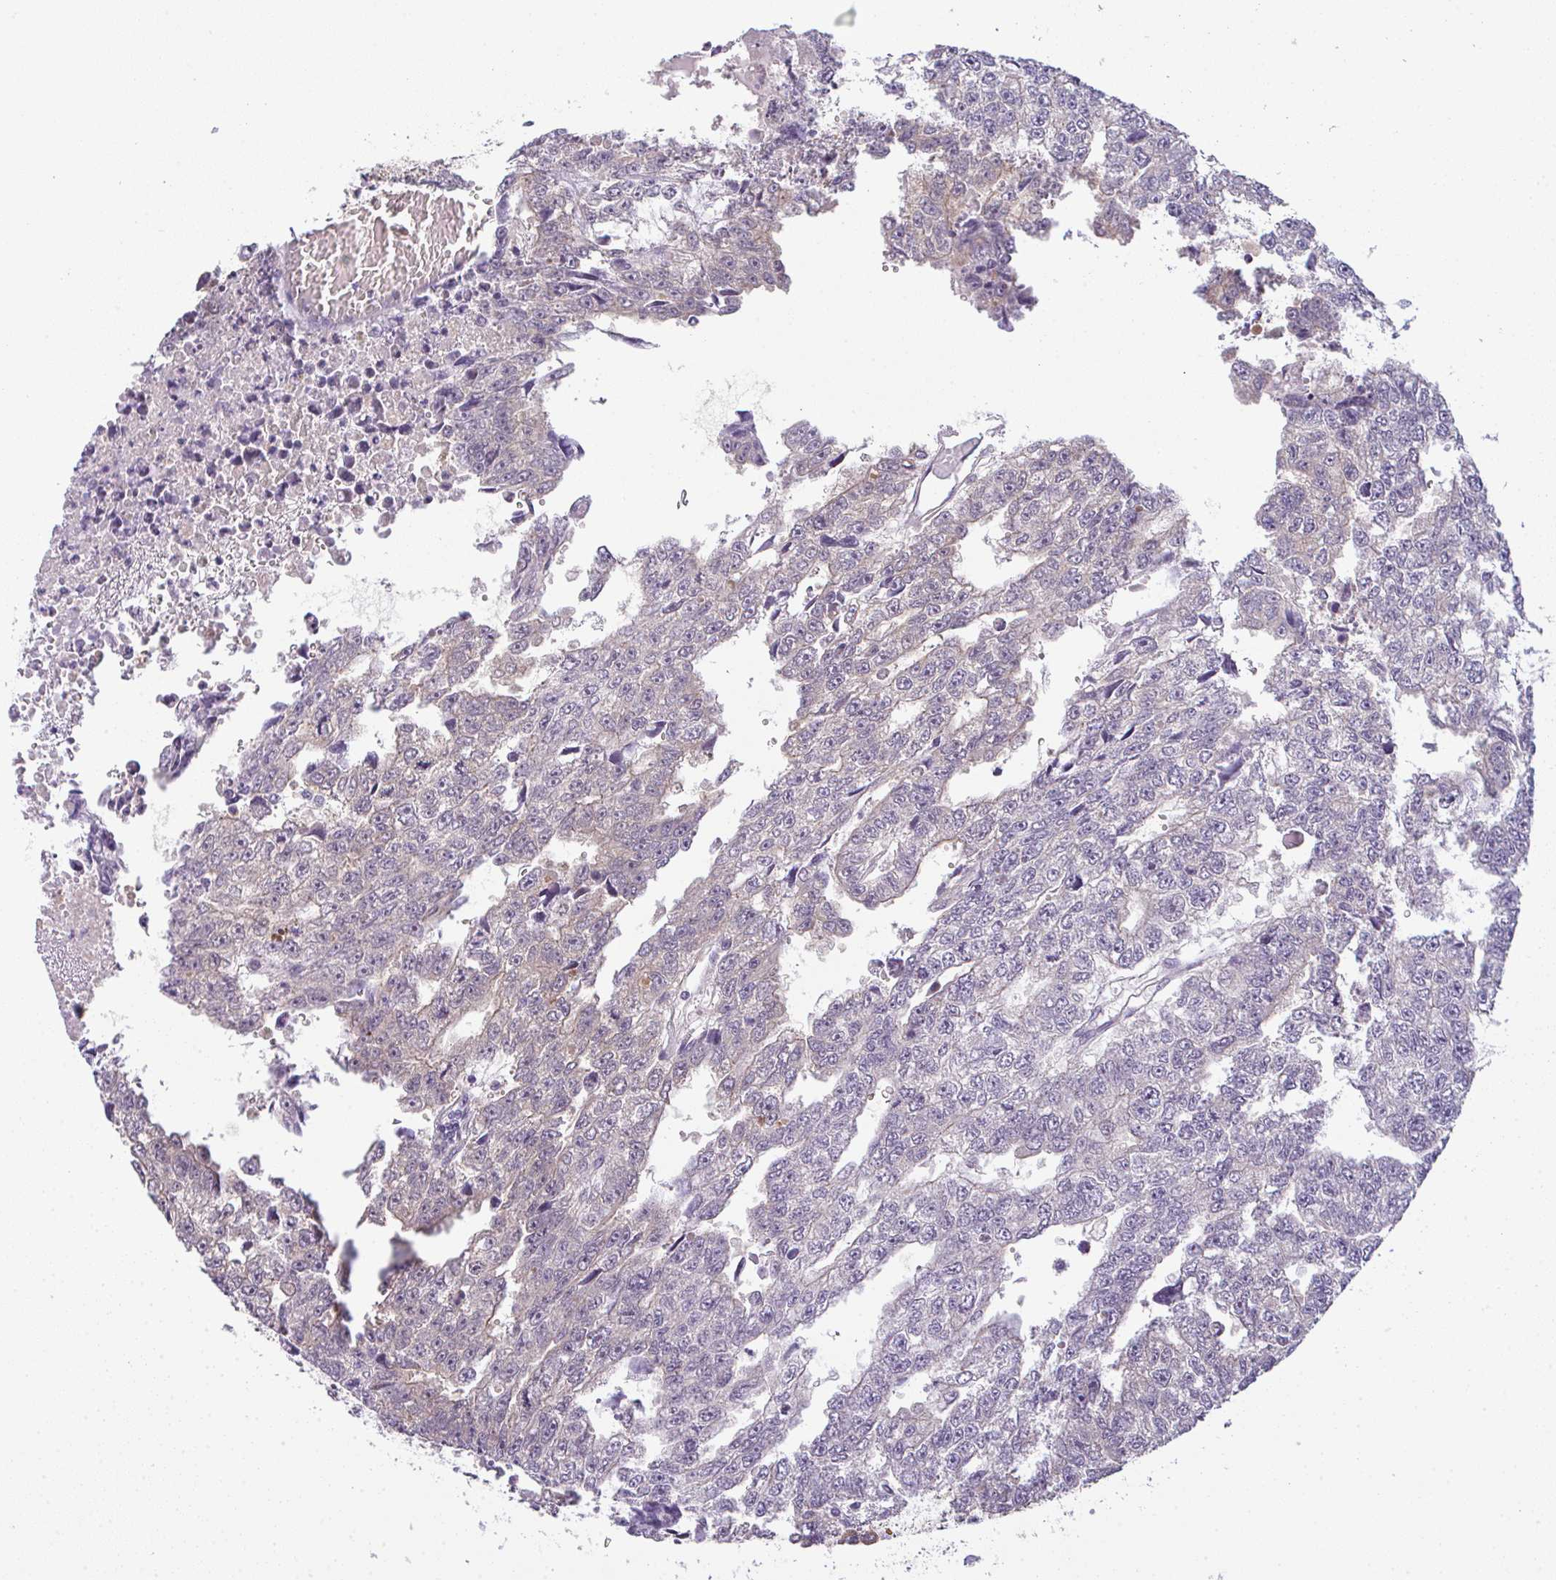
{"staining": {"intensity": "negative", "quantity": "none", "location": "none"}, "tissue": "testis cancer", "cell_type": "Tumor cells", "image_type": "cancer", "snomed": [{"axis": "morphology", "description": "Carcinoma, Embryonal, NOS"}, {"axis": "topography", "description": "Testis"}], "caption": "A micrograph of human testis cancer is negative for staining in tumor cells. (Stains: DAB immunohistochemistry with hematoxylin counter stain, Microscopy: brightfield microscopy at high magnification).", "gene": "CSE1L", "patient": {"sex": "male", "age": 20}}